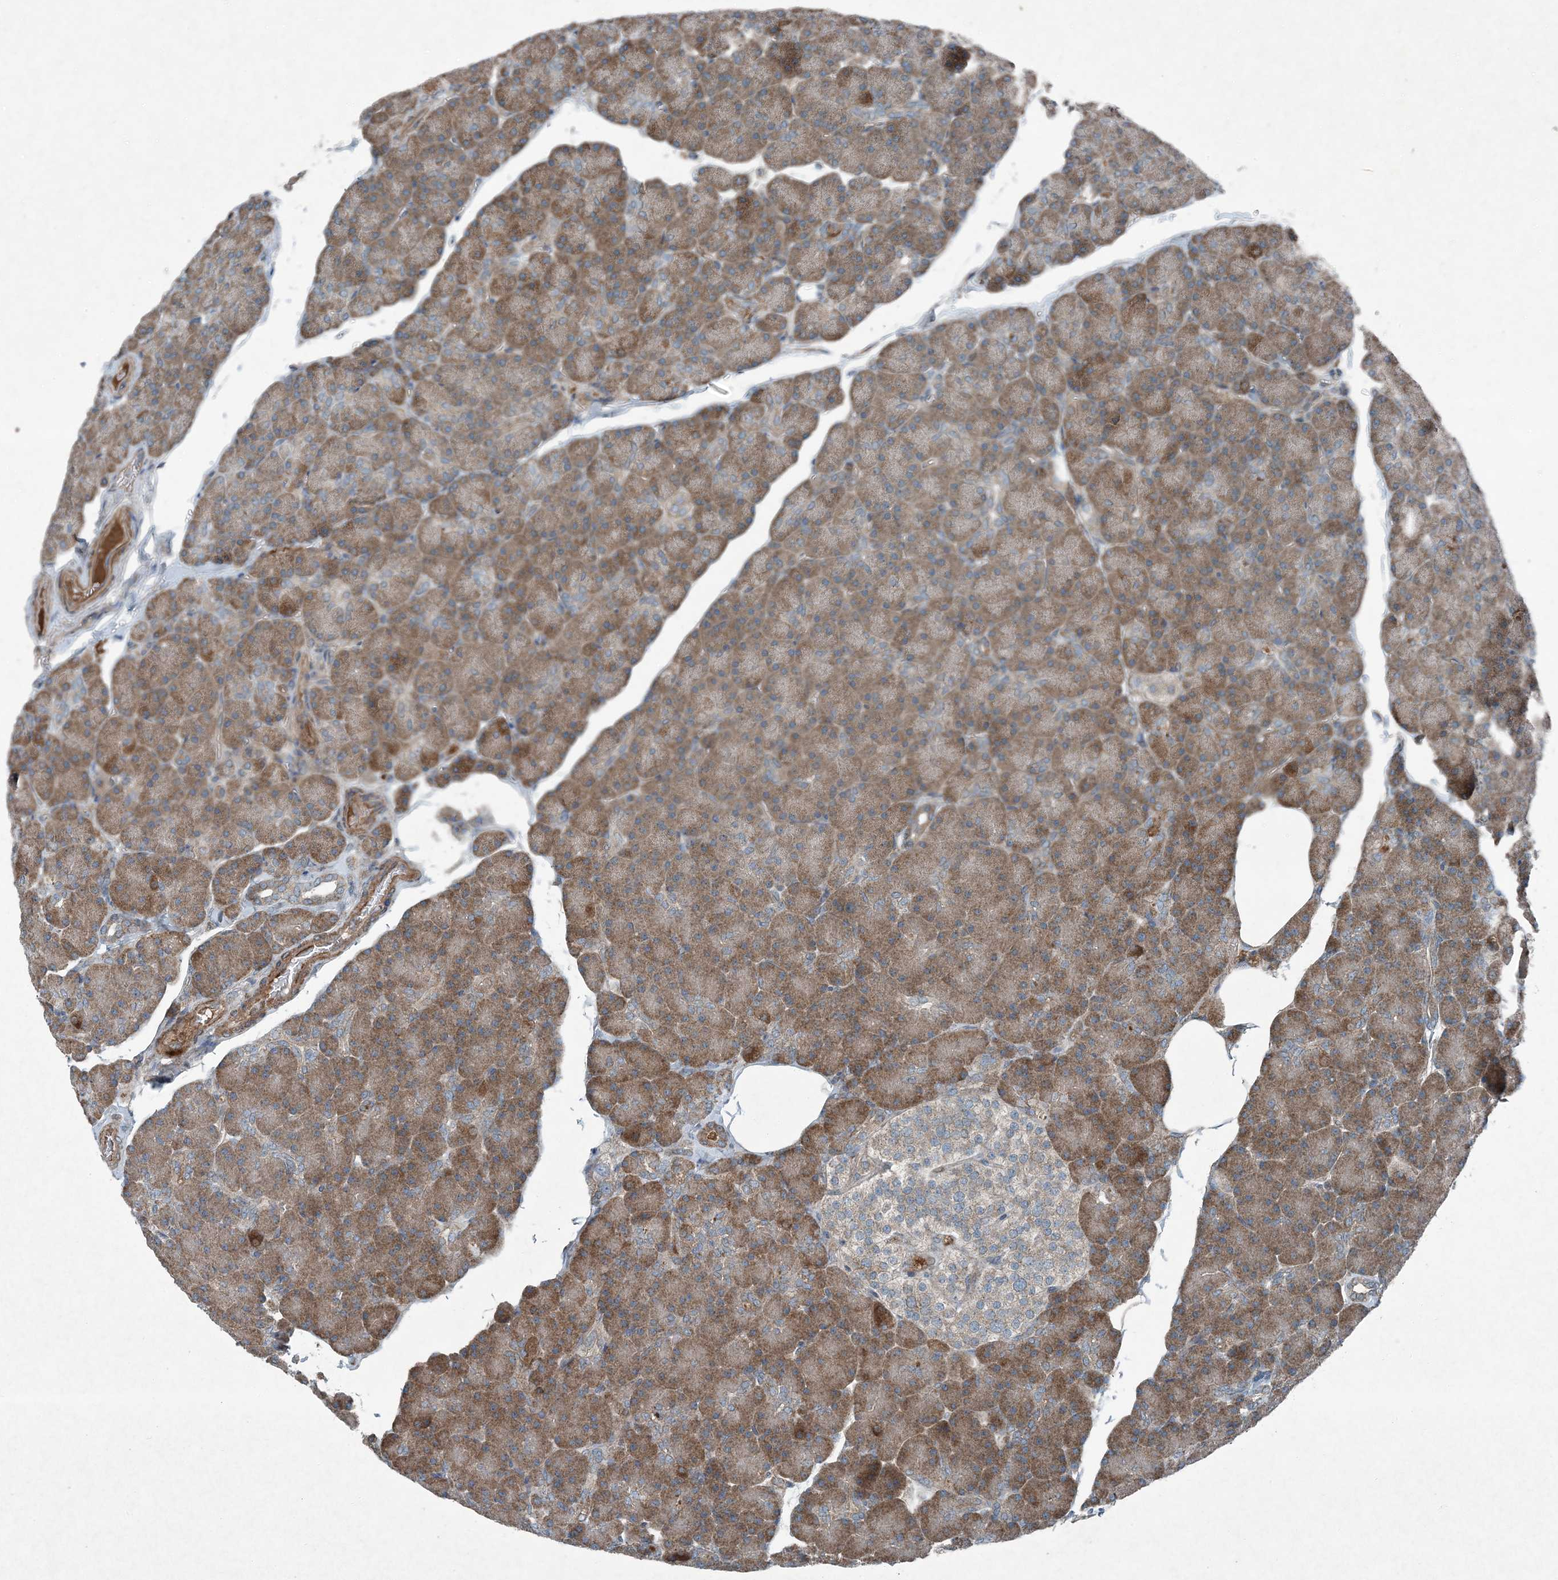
{"staining": {"intensity": "moderate", "quantity": ">75%", "location": "cytoplasmic/membranous"}, "tissue": "pancreas", "cell_type": "Exocrine glandular cells", "image_type": "normal", "snomed": [{"axis": "morphology", "description": "Normal tissue, NOS"}, {"axis": "topography", "description": "Pancreas"}], "caption": "Moderate cytoplasmic/membranous staining for a protein is present in about >75% of exocrine glandular cells of normal pancreas using immunohistochemistry.", "gene": "APOM", "patient": {"sex": "female", "age": 43}}